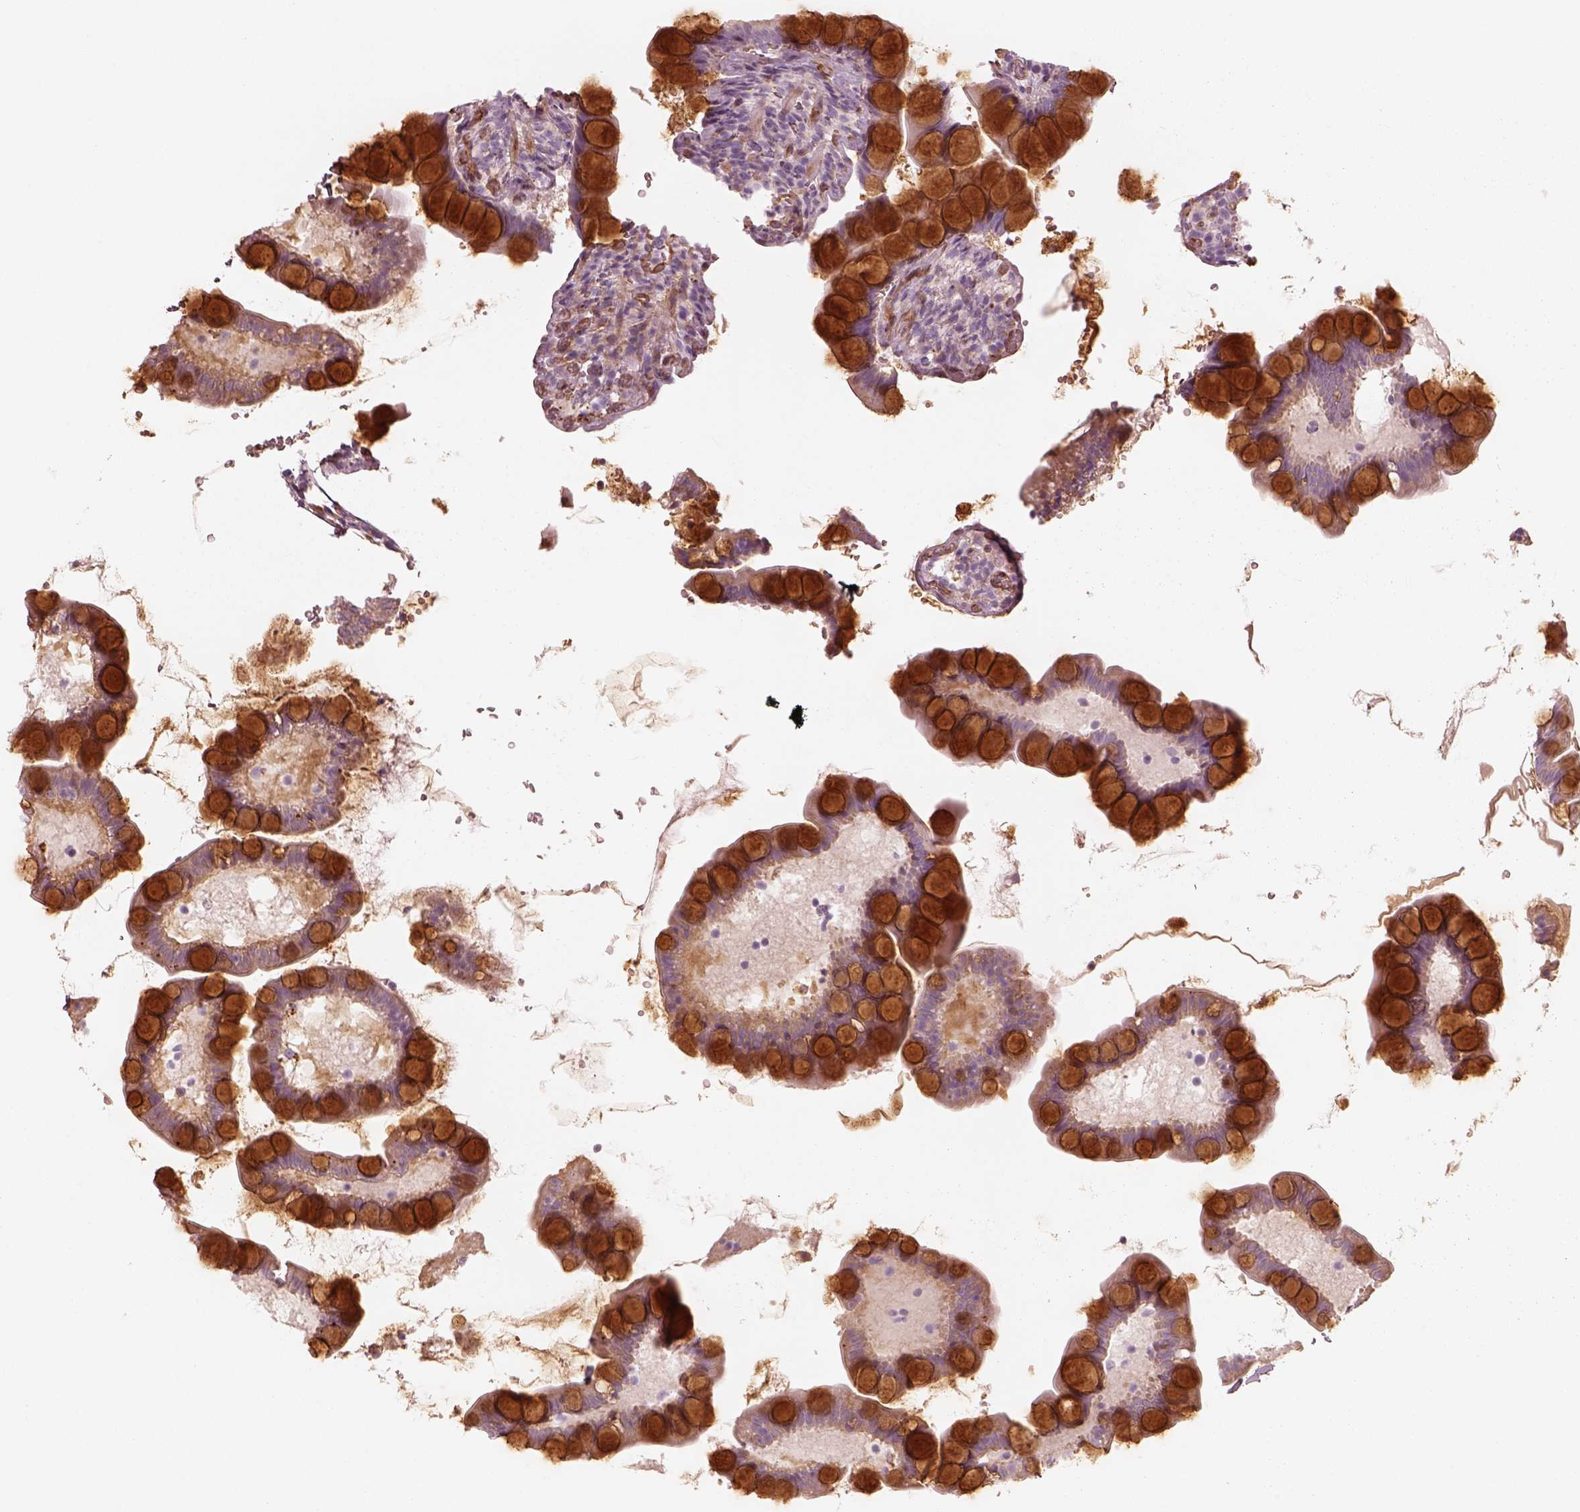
{"staining": {"intensity": "strong", "quantity": "25%-75%", "location": "cytoplasmic/membranous"}, "tissue": "small intestine", "cell_type": "Glandular cells", "image_type": "normal", "snomed": [{"axis": "morphology", "description": "Normal tissue, NOS"}, {"axis": "topography", "description": "Small intestine"}], "caption": "Small intestine stained with DAB immunohistochemistry demonstrates high levels of strong cytoplasmic/membranous staining in about 25%-75% of glandular cells.", "gene": "CRYM", "patient": {"sex": "male", "age": 70}}